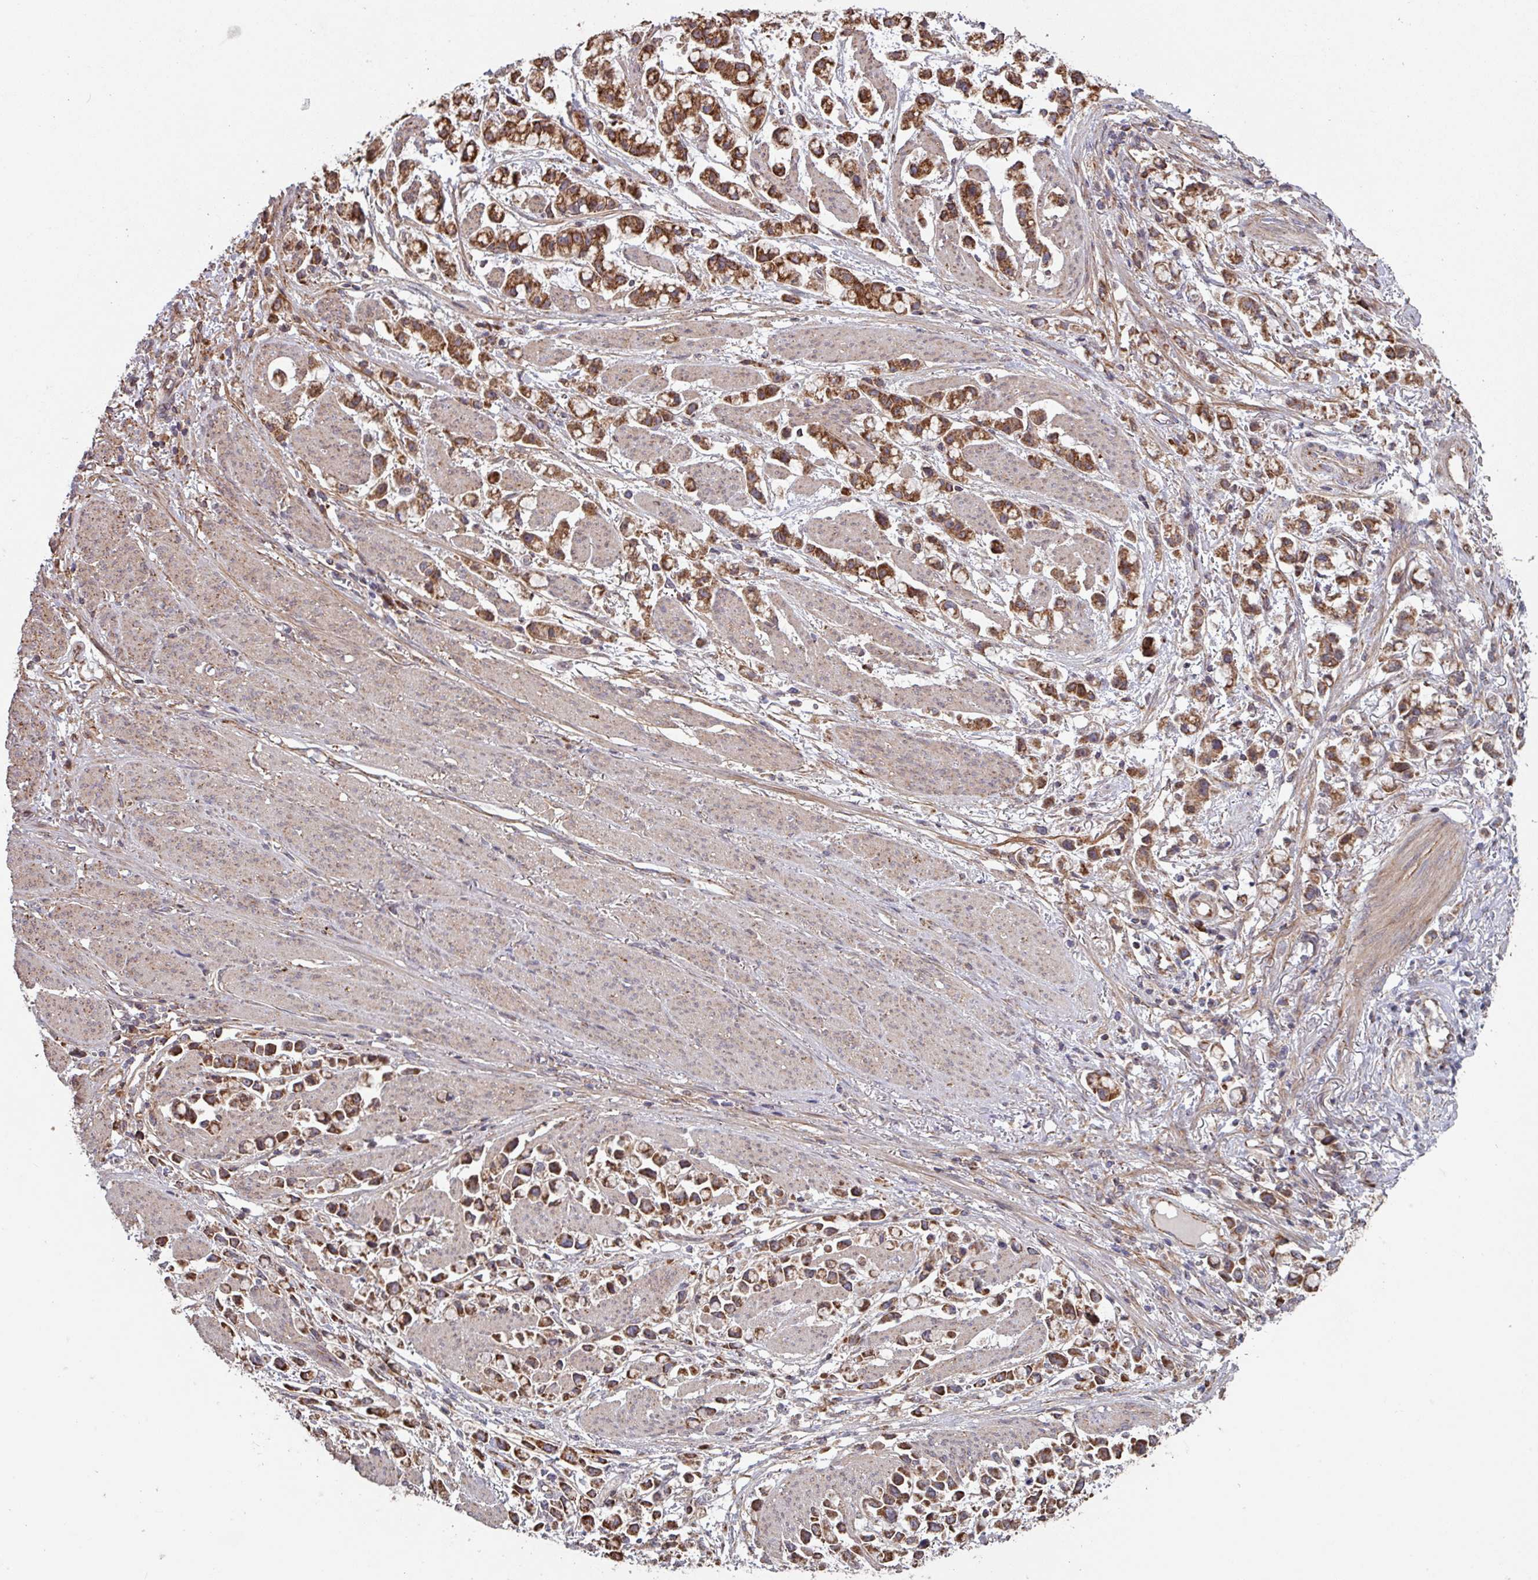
{"staining": {"intensity": "strong", "quantity": ">75%", "location": "cytoplasmic/membranous"}, "tissue": "stomach cancer", "cell_type": "Tumor cells", "image_type": "cancer", "snomed": [{"axis": "morphology", "description": "Adenocarcinoma, NOS"}, {"axis": "topography", "description": "Stomach"}], "caption": "IHC staining of stomach adenocarcinoma, which shows high levels of strong cytoplasmic/membranous expression in approximately >75% of tumor cells indicating strong cytoplasmic/membranous protein expression. The staining was performed using DAB (brown) for protein detection and nuclei were counterstained in hematoxylin (blue).", "gene": "COX7C", "patient": {"sex": "female", "age": 81}}